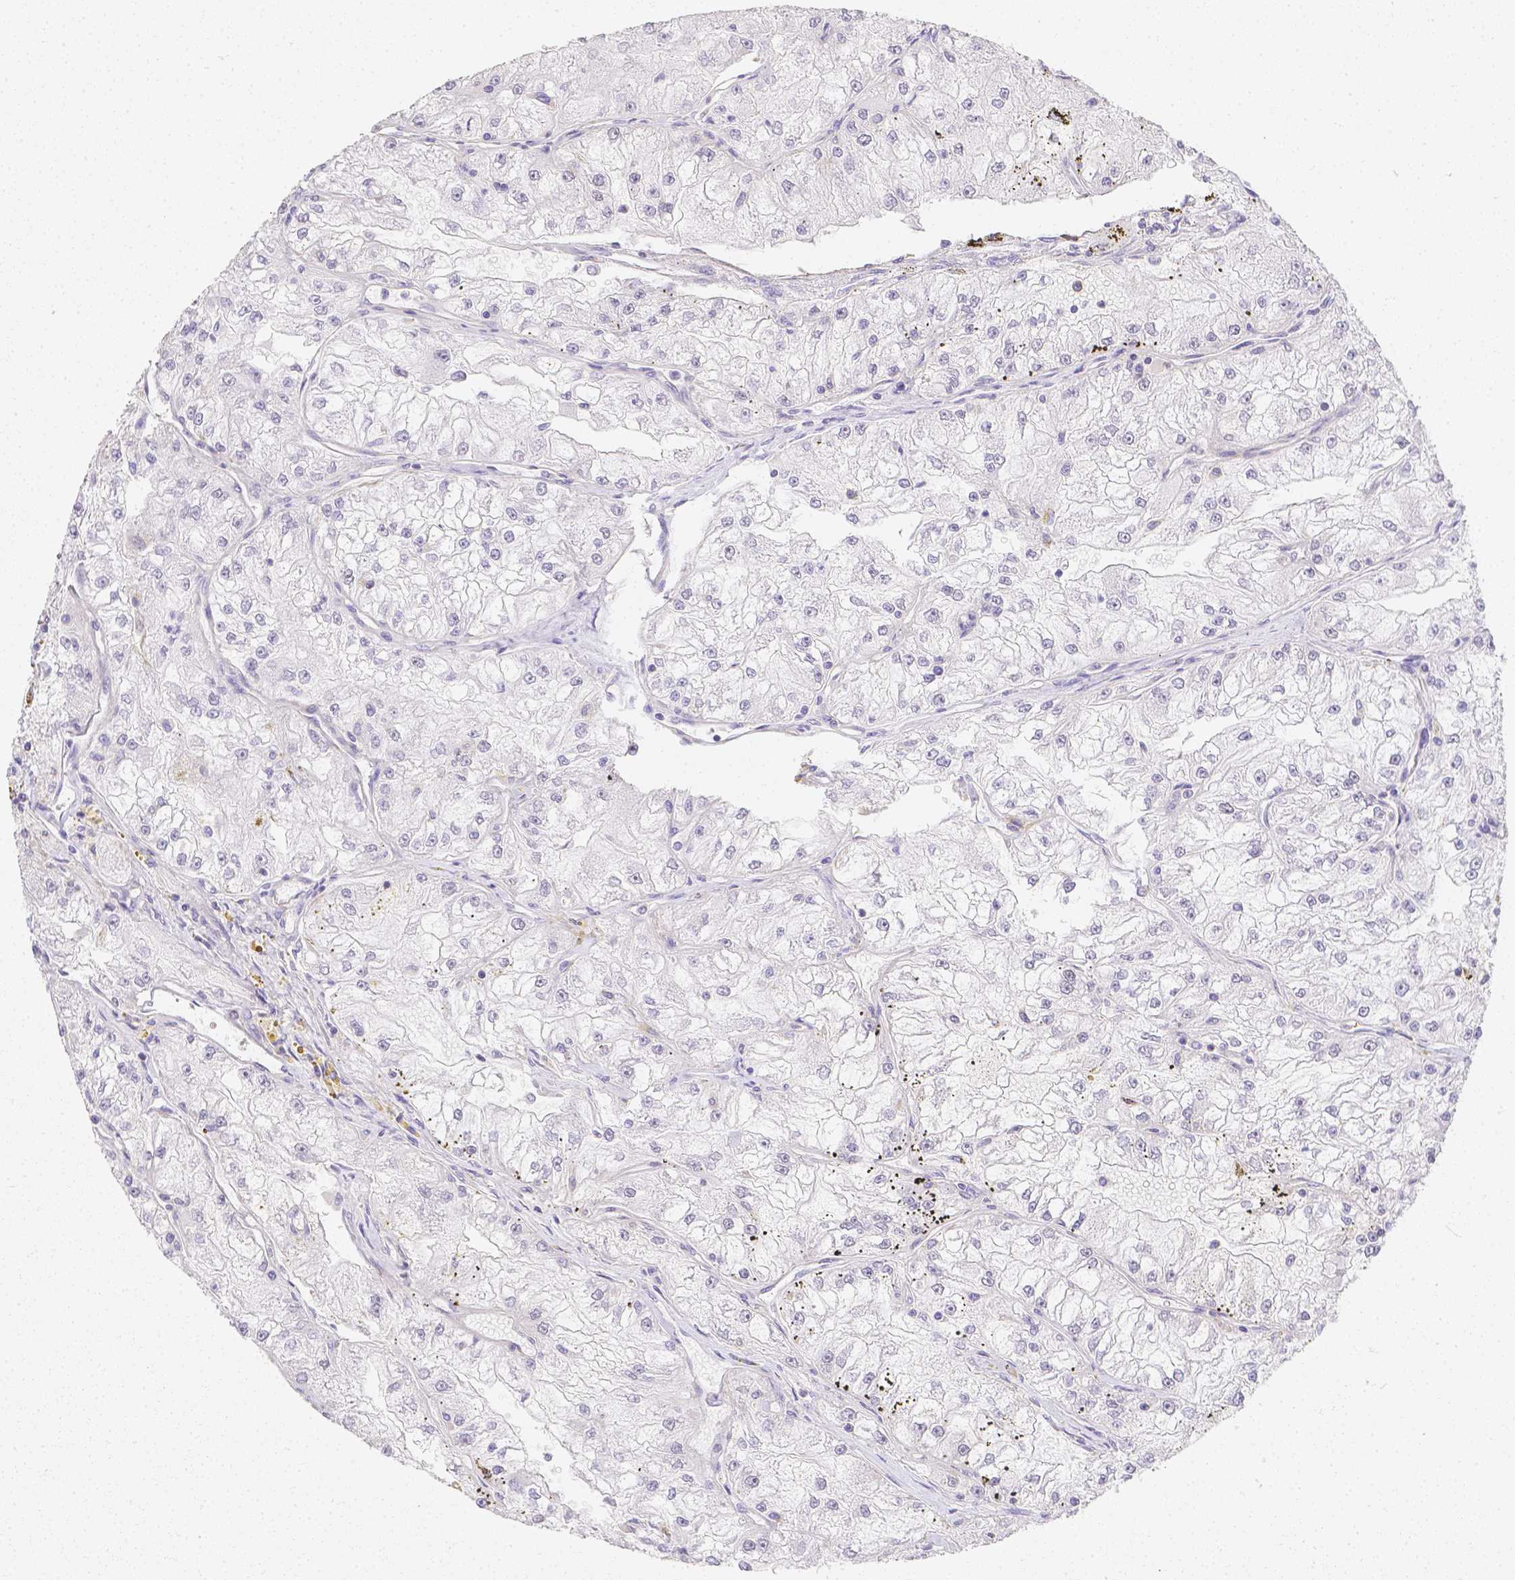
{"staining": {"intensity": "negative", "quantity": "none", "location": "none"}, "tissue": "renal cancer", "cell_type": "Tumor cells", "image_type": "cancer", "snomed": [{"axis": "morphology", "description": "Adenocarcinoma, NOS"}, {"axis": "topography", "description": "Kidney"}], "caption": "An immunohistochemistry histopathology image of adenocarcinoma (renal) is shown. There is no staining in tumor cells of adenocarcinoma (renal).", "gene": "ASAH2", "patient": {"sex": "female", "age": 72}}